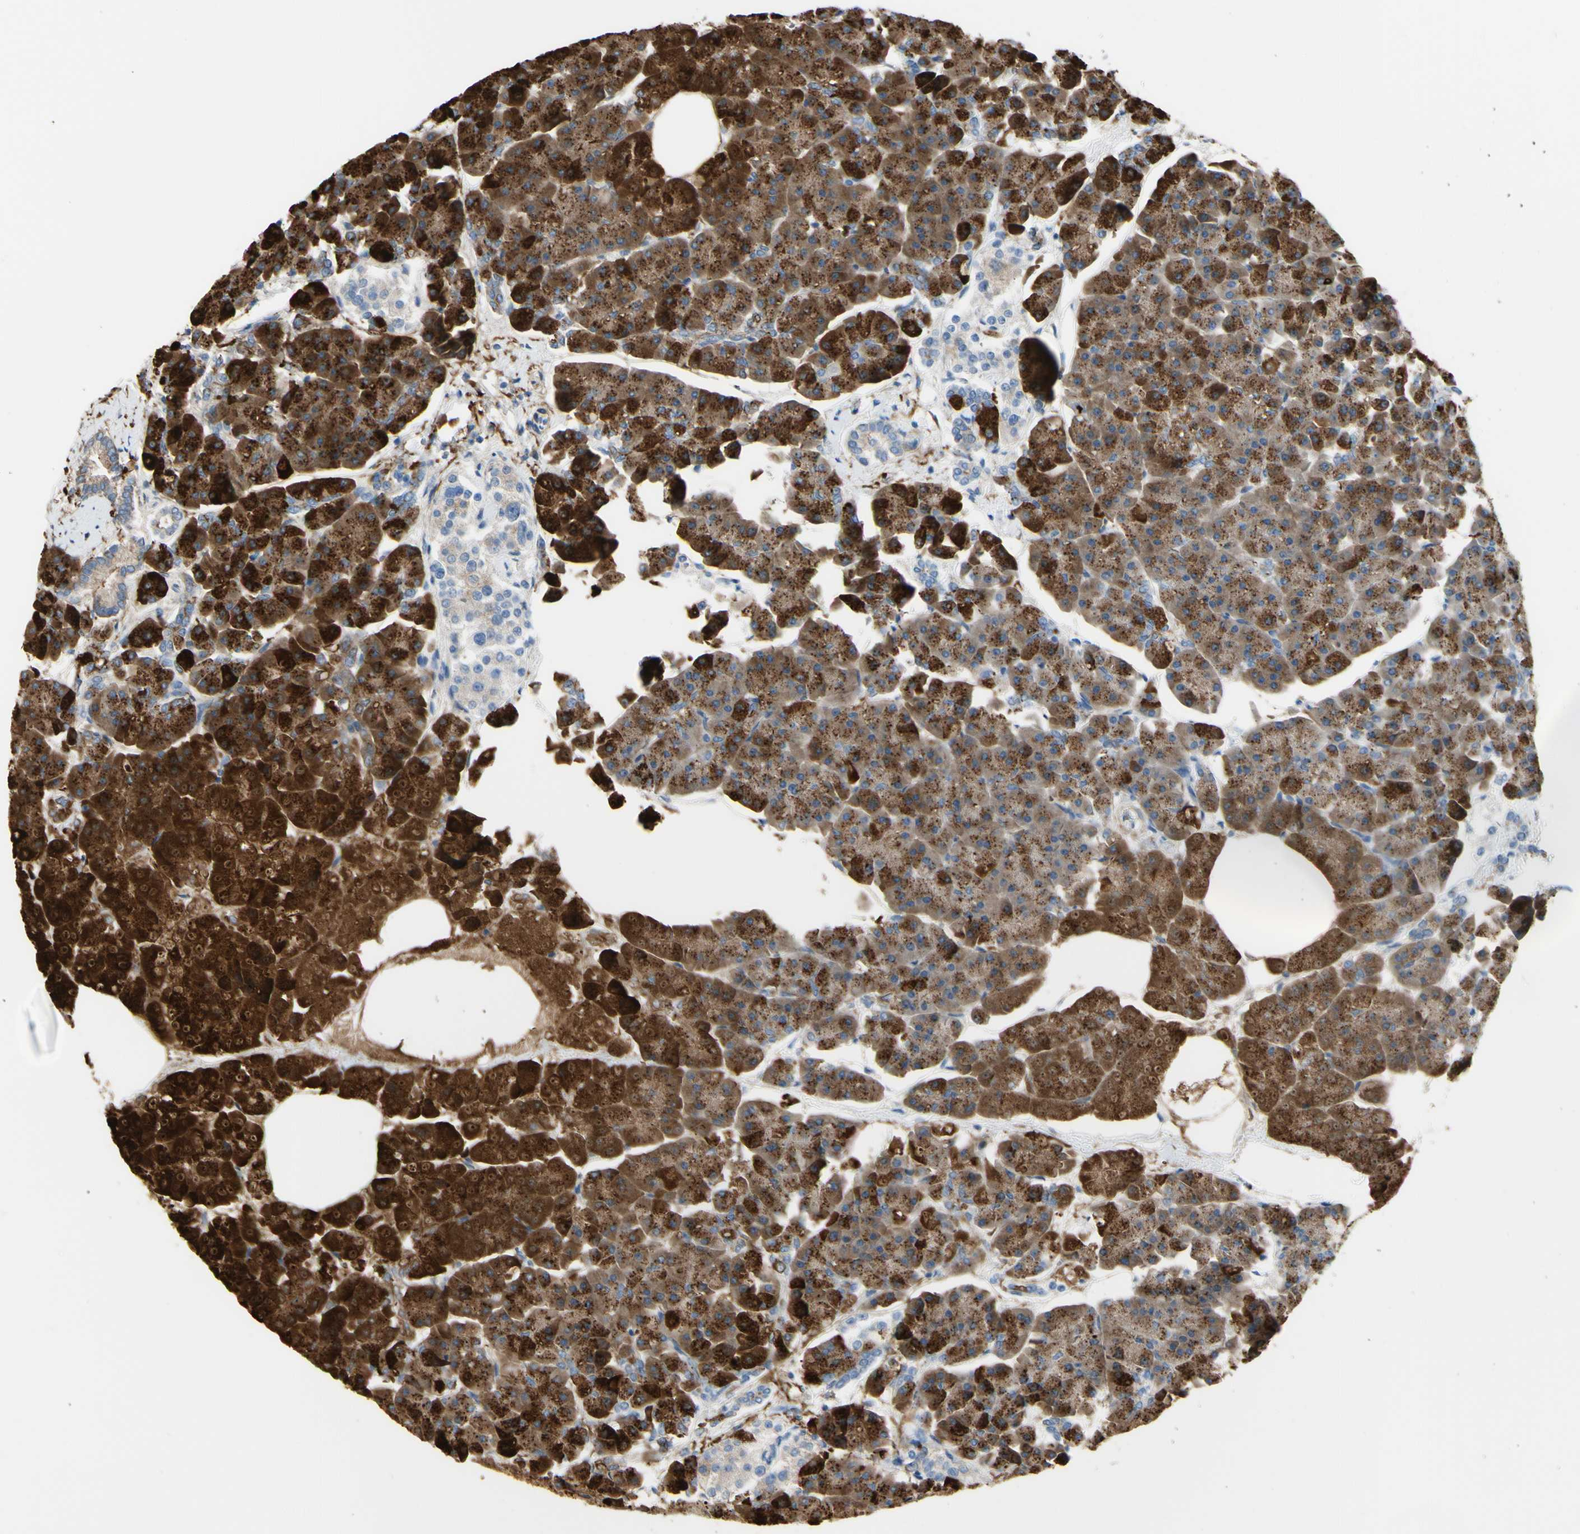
{"staining": {"intensity": "strong", "quantity": ">75%", "location": "cytoplasmic/membranous"}, "tissue": "pancreas", "cell_type": "Exocrine glandular cells", "image_type": "normal", "snomed": [{"axis": "morphology", "description": "Normal tissue, NOS"}, {"axis": "topography", "description": "Pancreas"}], "caption": "This micrograph exhibits IHC staining of unremarkable pancreas, with high strong cytoplasmic/membranous positivity in approximately >75% of exocrine glandular cells.", "gene": "NCBP2L", "patient": {"sex": "female", "age": 70}}